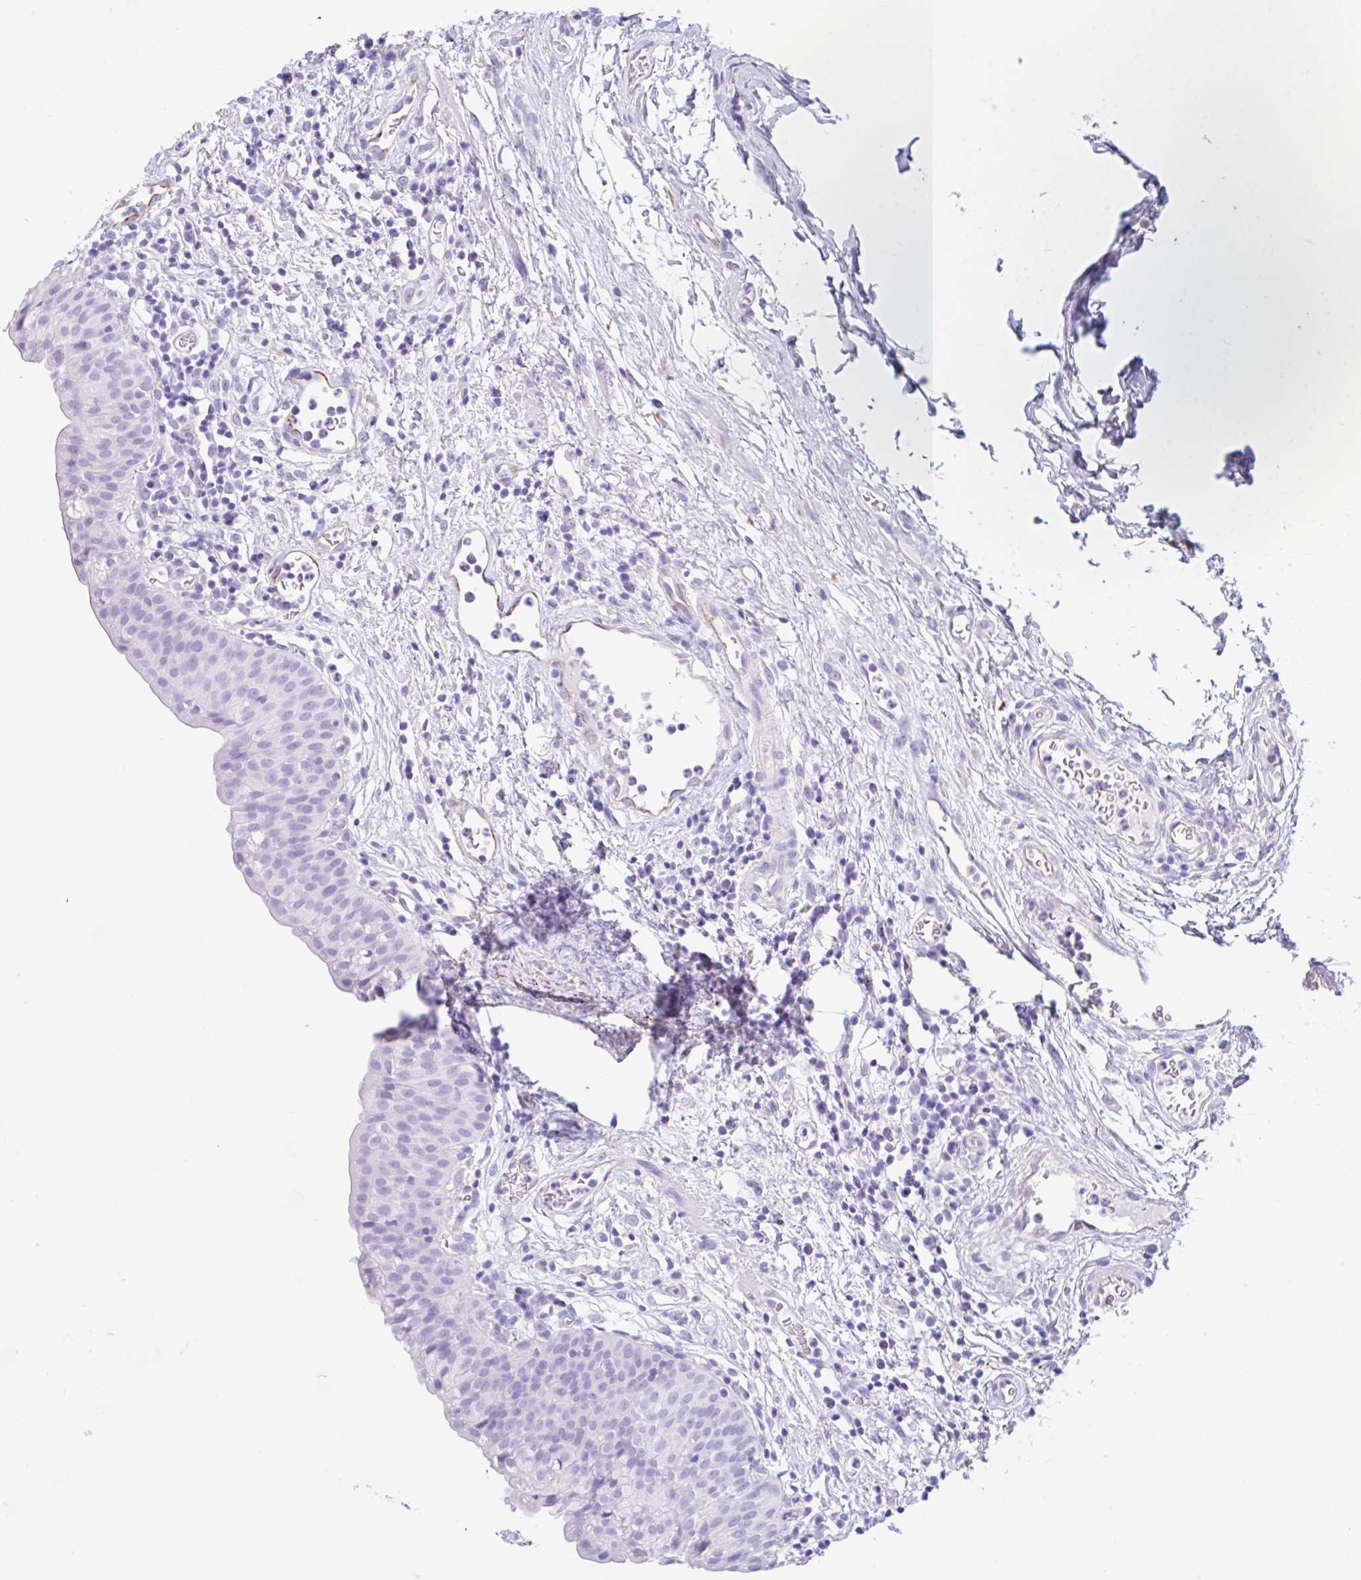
{"staining": {"intensity": "negative", "quantity": "none", "location": "none"}, "tissue": "urinary bladder", "cell_type": "Urothelial cells", "image_type": "normal", "snomed": [{"axis": "morphology", "description": "Normal tissue, NOS"}, {"axis": "morphology", "description": "Inflammation, NOS"}, {"axis": "topography", "description": "Urinary bladder"}], "caption": "The photomicrograph displays no staining of urothelial cells in normal urinary bladder. (Stains: DAB (3,3'-diaminobenzidine) immunohistochemistry with hematoxylin counter stain, Microscopy: brightfield microscopy at high magnification).", "gene": "NDUFAF8", "patient": {"sex": "male", "age": 57}}